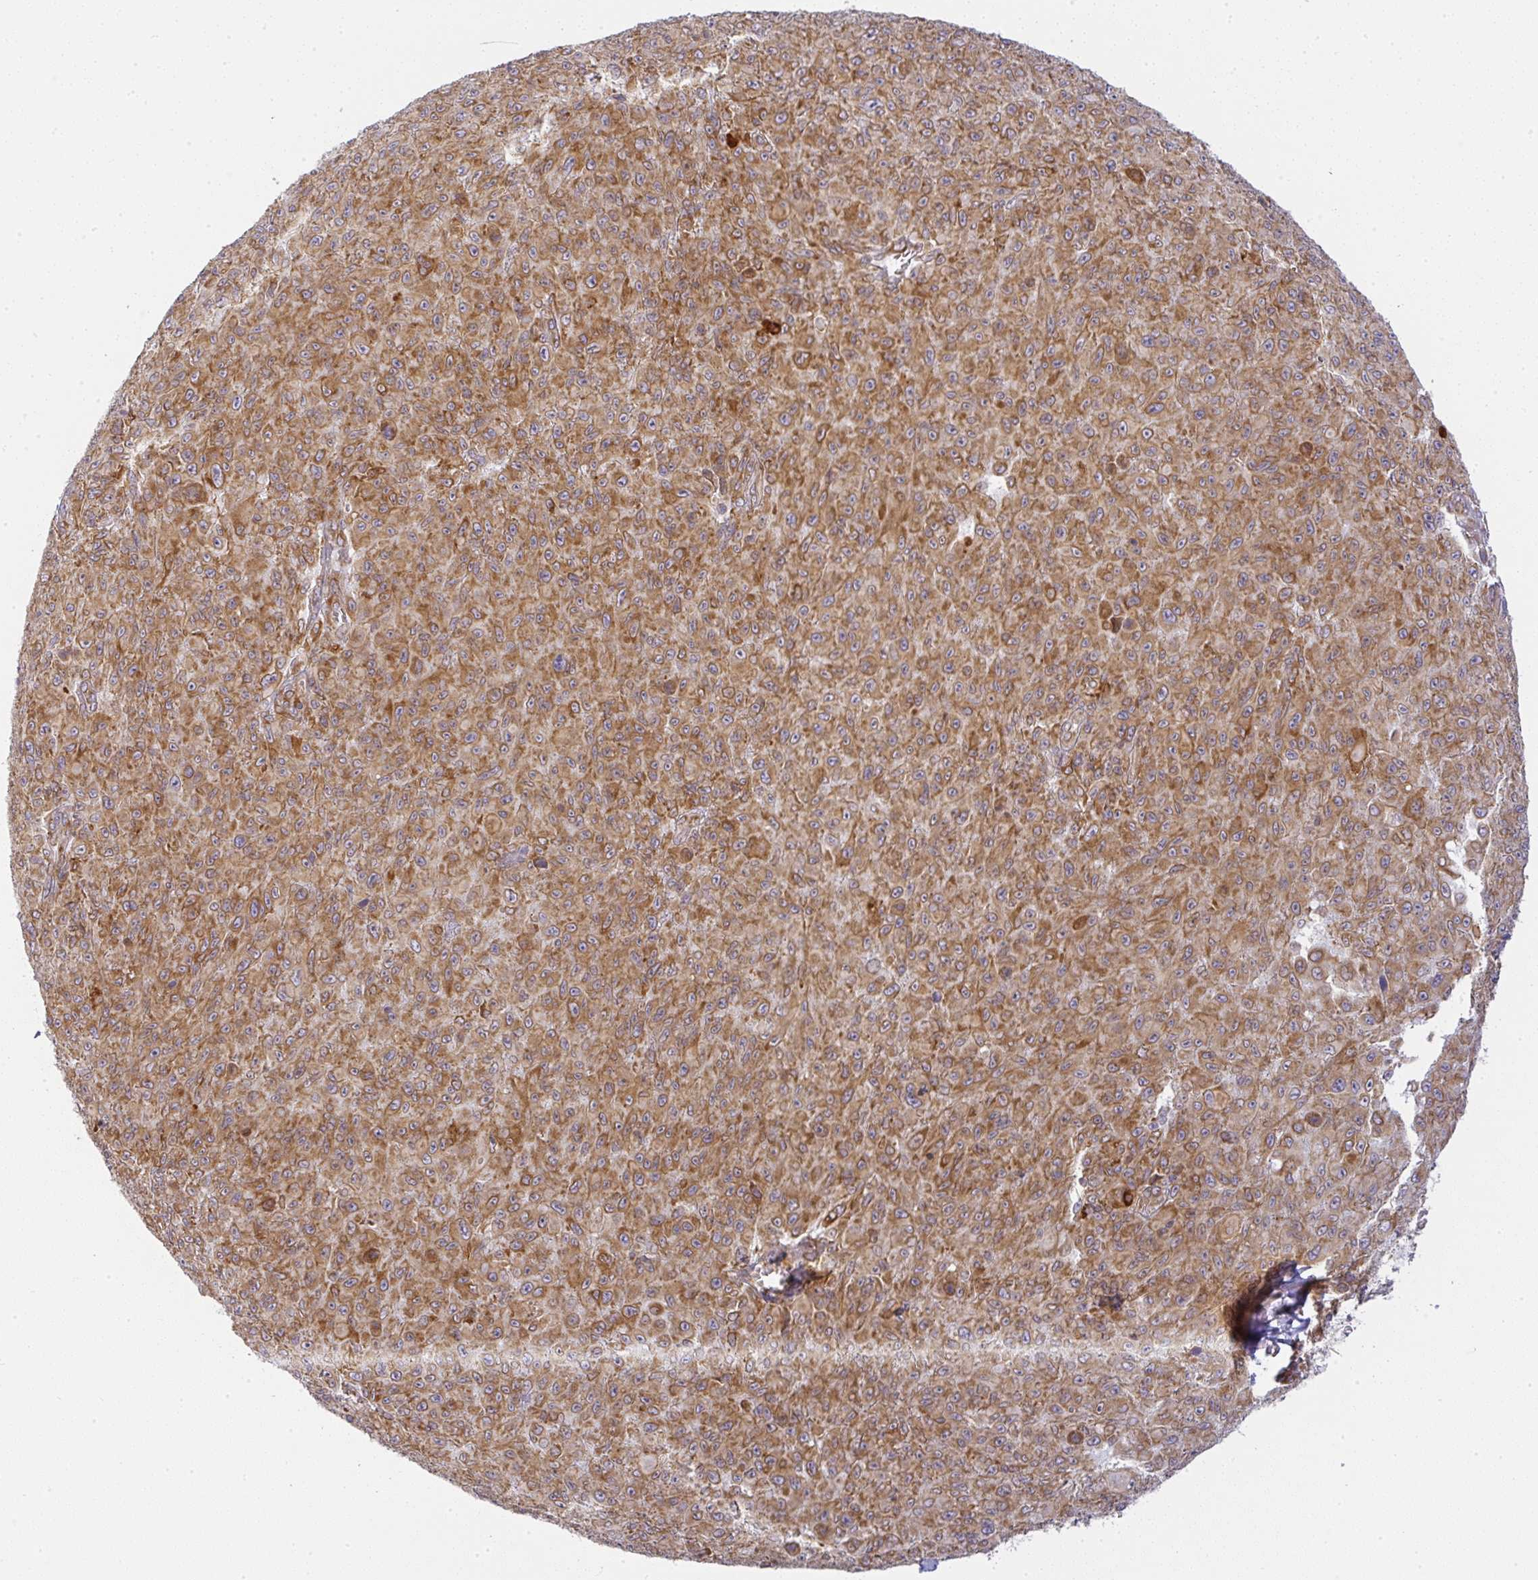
{"staining": {"intensity": "moderate", "quantity": ">75%", "location": "cytoplasmic/membranous"}, "tissue": "melanoma", "cell_type": "Tumor cells", "image_type": "cancer", "snomed": [{"axis": "morphology", "description": "Malignant melanoma, NOS"}, {"axis": "topography", "description": "Skin"}], "caption": "Protein expression analysis of melanoma demonstrates moderate cytoplasmic/membranous expression in approximately >75% of tumor cells.", "gene": "DERL2", "patient": {"sex": "male", "age": 46}}